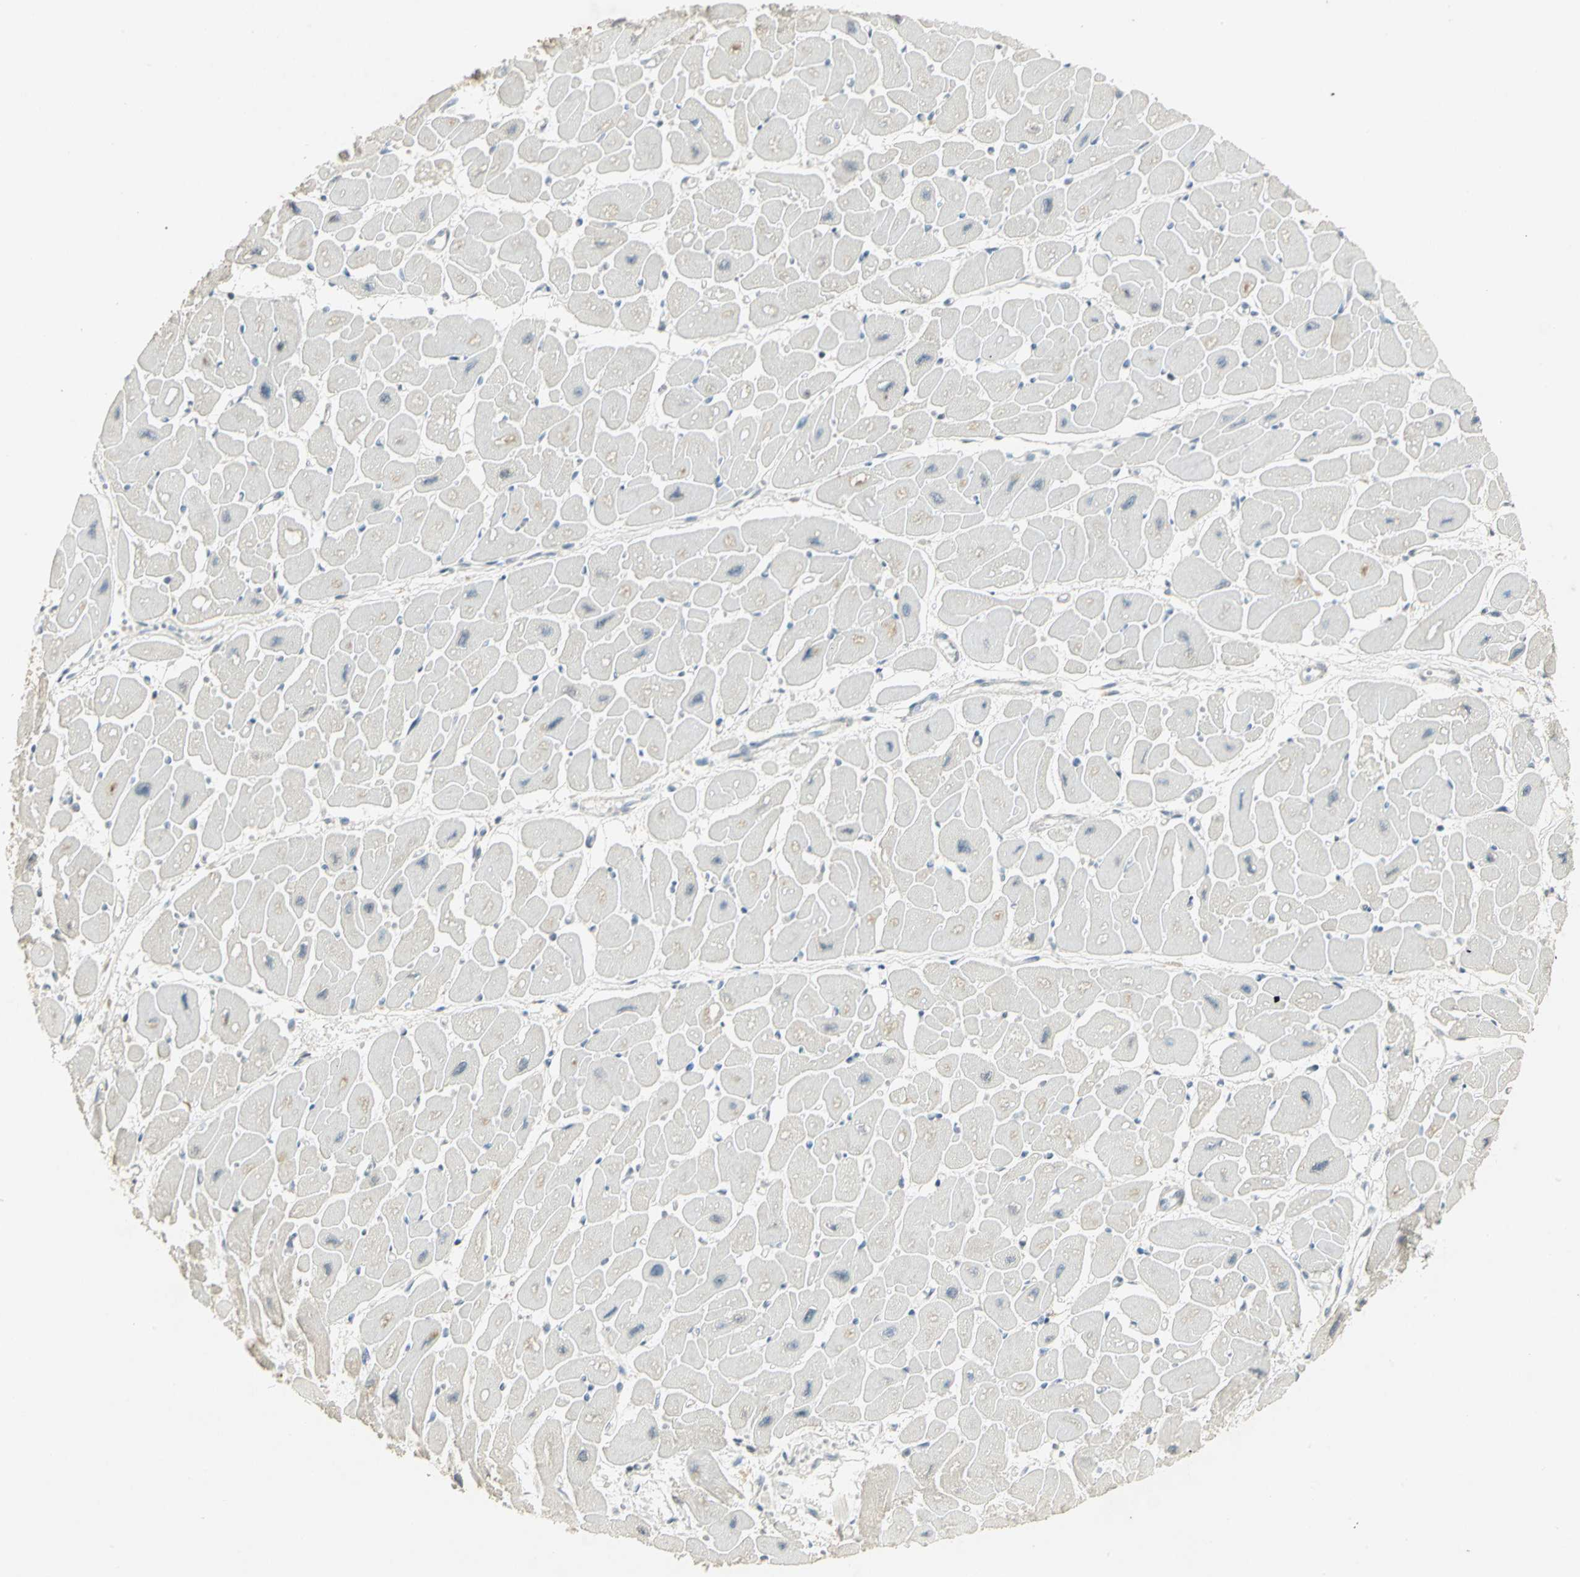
{"staining": {"intensity": "moderate", "quantity": "<25%", "location": "cytoplasmic/membranous"}, "tissue": "heart muscle", "cell_type": "Cardiomyocytes", "image_type": "normal", "snomed": [{"axis": "morphology", "description": "Normal tissue, NOS"}, {"axis": "topography", "description": "Heart"}], "caption": "Immunohistochemistry (DAB (3,3'-diaminobenzidine)) staining of normal heart muscle exhibits moderate cytoplasmic/membranous protein positivity in about <25% of cardiomyocytes. Using DAB (brown) and hematoxylin (blue) stains, captured at high magnification using brightfield microscopy.", "gene": "AK6", "patient": {"sex": "female", "age": 54}}